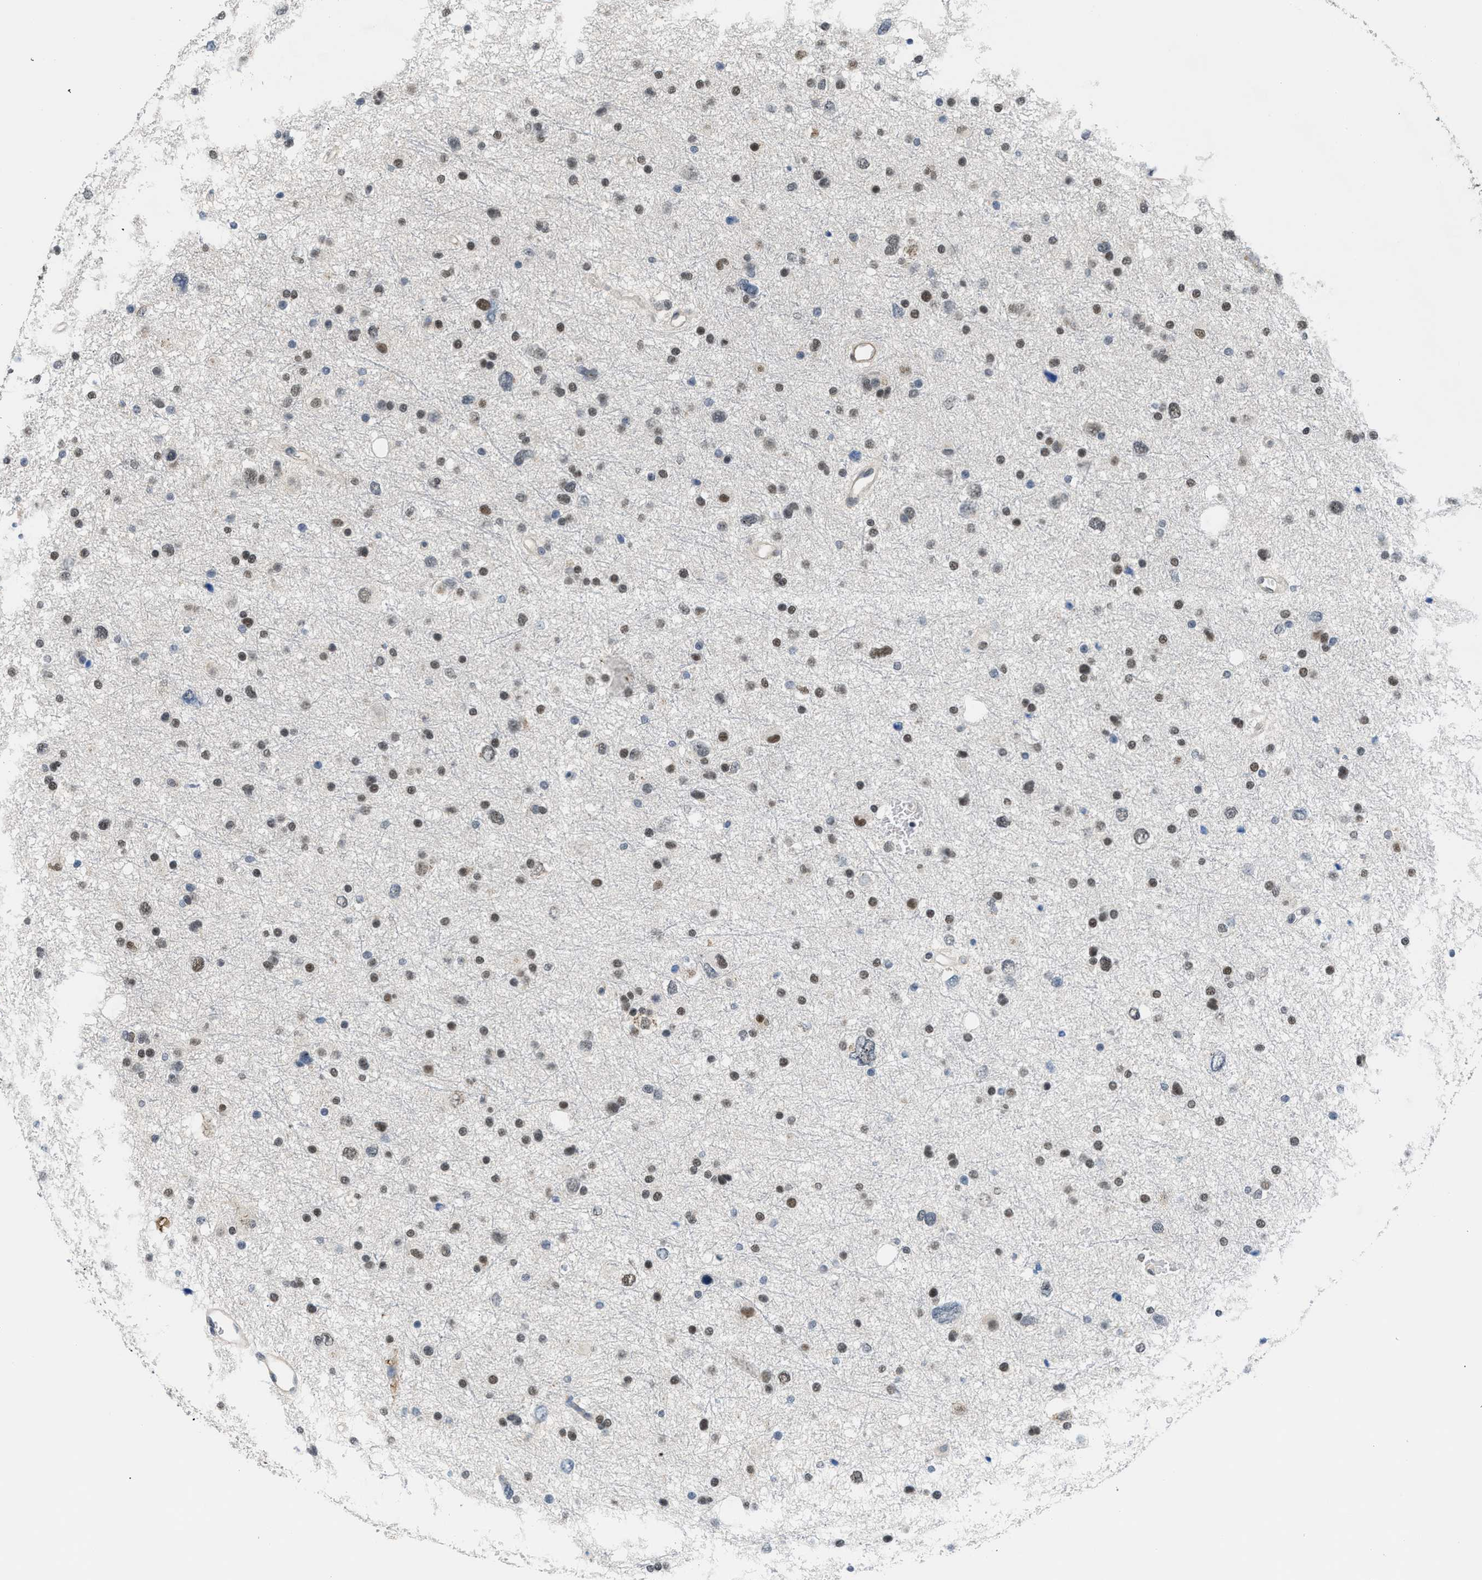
{"staining": {"intensity": "moderate", "quantity": ">75%", "location": "nuclear"}, "tissue": "glioma", "cell_type": "Tumor cells", "image_type": "cancer", "snomed": [{"axis": "morphology", "description": "Glioma, malignant, Low grade"}, {"axis": "topography", "description": "Brain"}], "caption": "This is a micrograph of immunohistochemistry staining of glioma, which shows moderate staining in the nuclear of tumor cells.", "gene": "TERF2IP", "patient": {"sex": "female", "age": 37}}